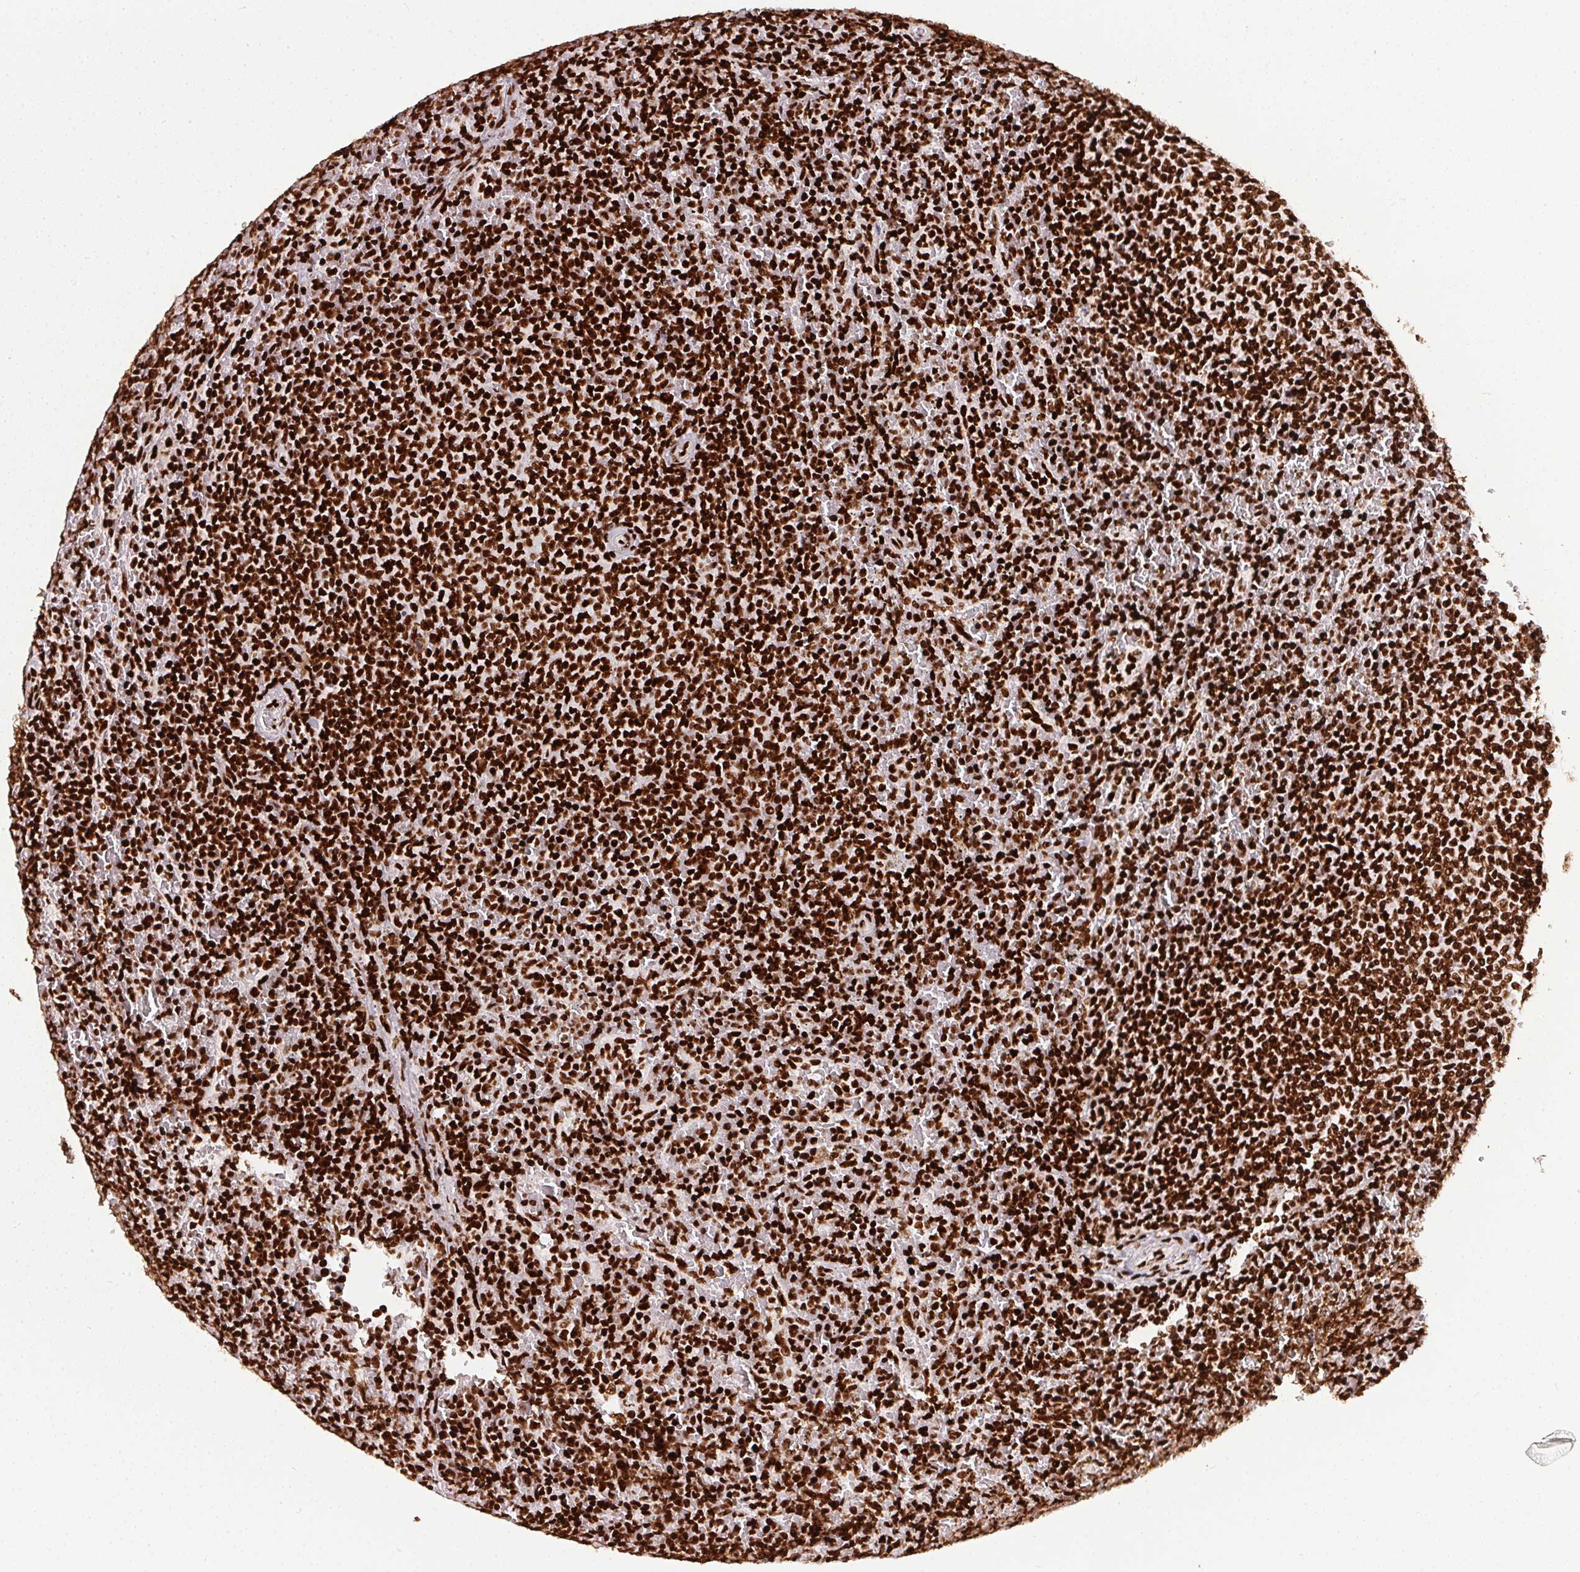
{"staining": {"intensity": "strong", "quantity": ">75%", "location": "nuclear"}, "tissue": "lymphoma", "cell_type": "Tumor cells", "image_type": "cancer", "snomed": [{"axis": "morphology", "description": "Malignant lymphoma, non-Hodgkin's type, Low grade"}, {"axis": "topography", "description": "Spleen"}], "caption": "A brown stain shows strong nuclear positivity of a protein in human lymphoma tumor cells.", "gene": "PAGE3", "patient": {"sex": "female", "age": 77}}